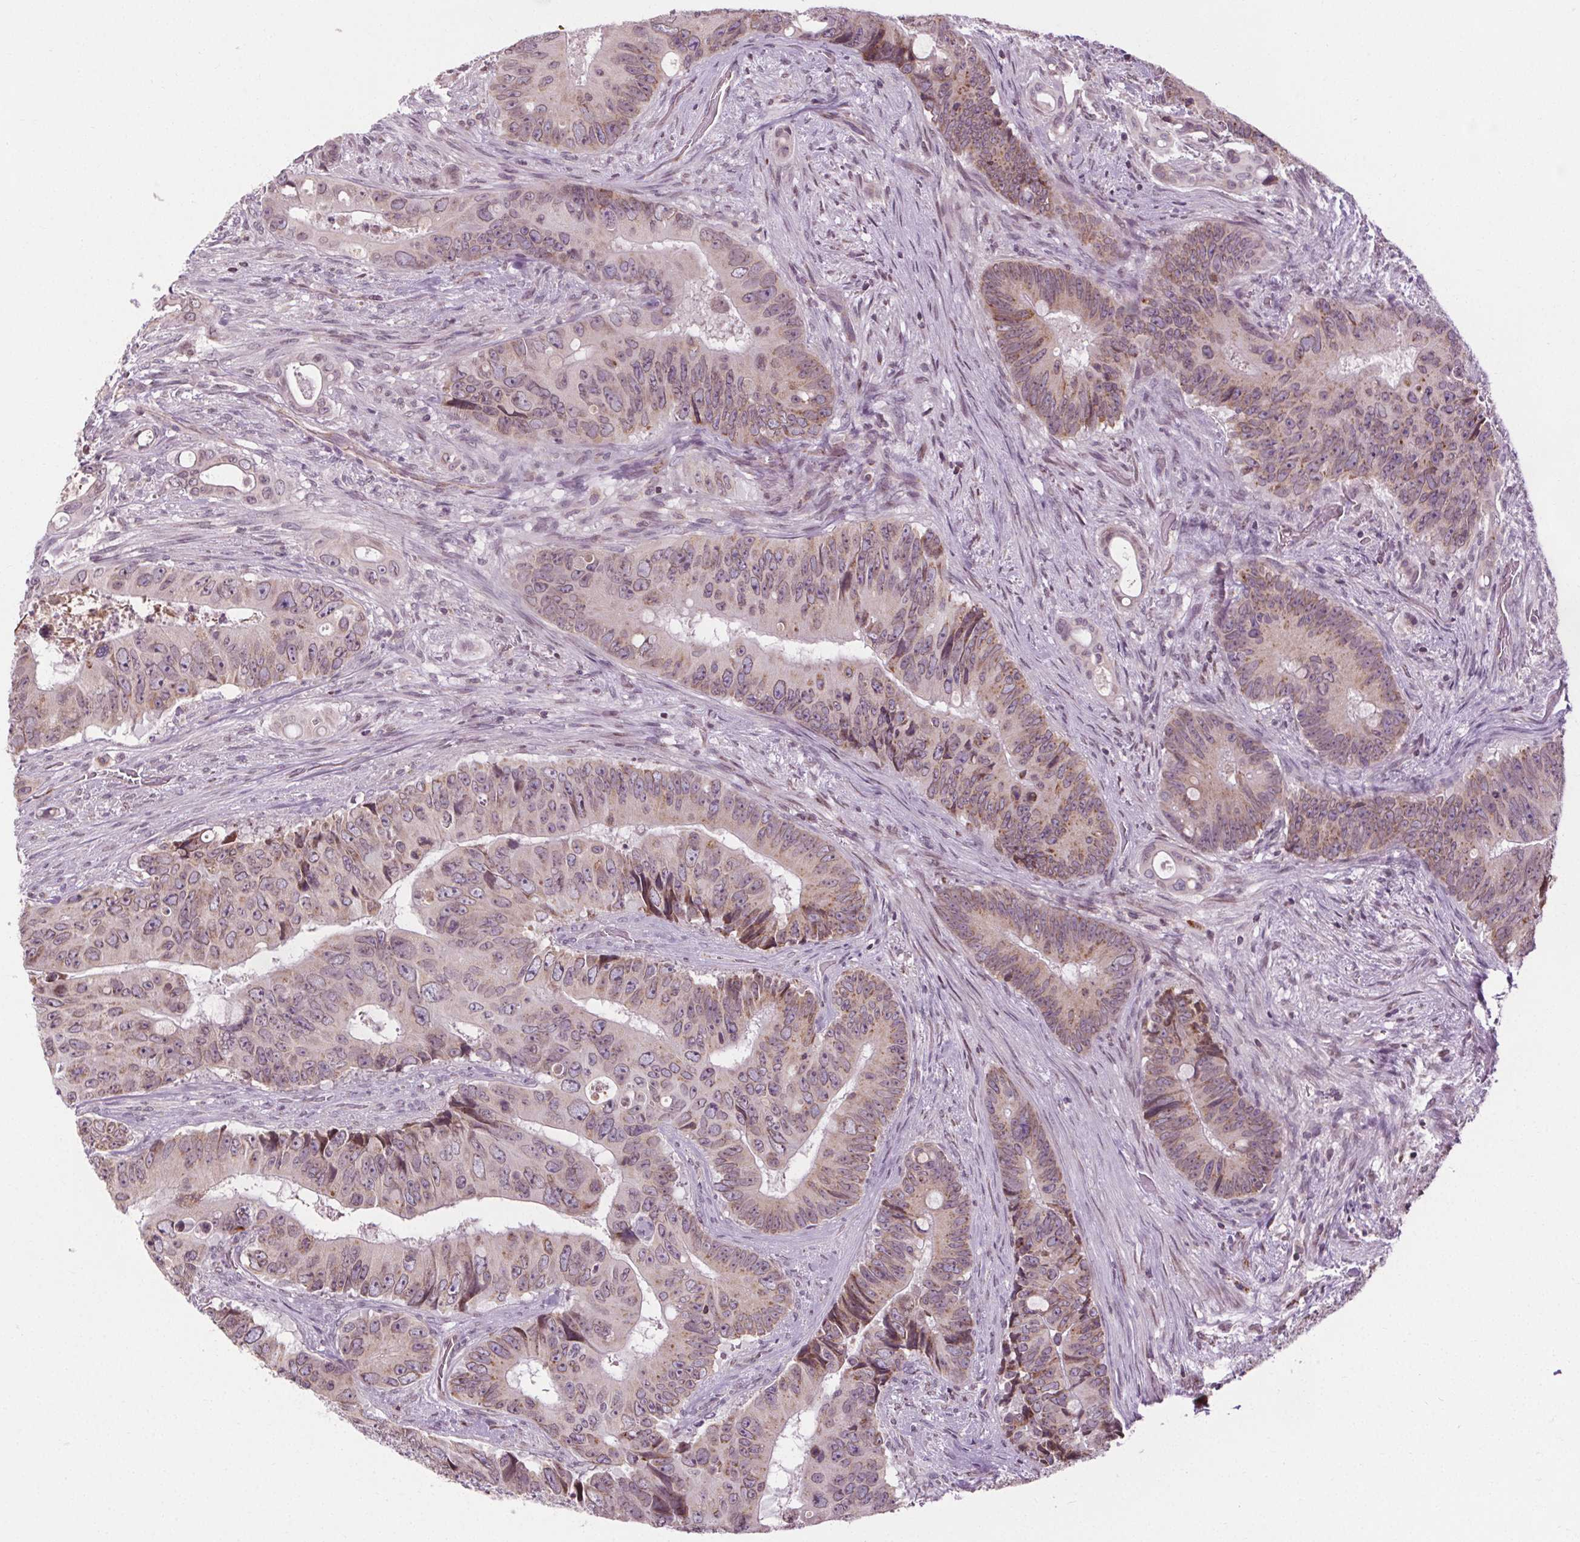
{"staining": {"intensity": "weak", "quantity": "25%-75%", "location": "cytoplasmic/membranous,nuclear"}, "tissue": "colorectal cancer", "cell_type": "Tumor cells", "image_type": "cancer", "snomed": [{"axis": "morphology", "description": "Adenocarcinoma, NOS"}, {"axis": "topography", "description": "Rectum"}], "caption": "The photomicrograph reveals staining of colorectal cancer, revealing weak cytoplasmic/membranous and nuclear protein positivity (brown color) within tumor cells.", "gene": "LFNG", "patient": {"sex": "male", "age": 78}}